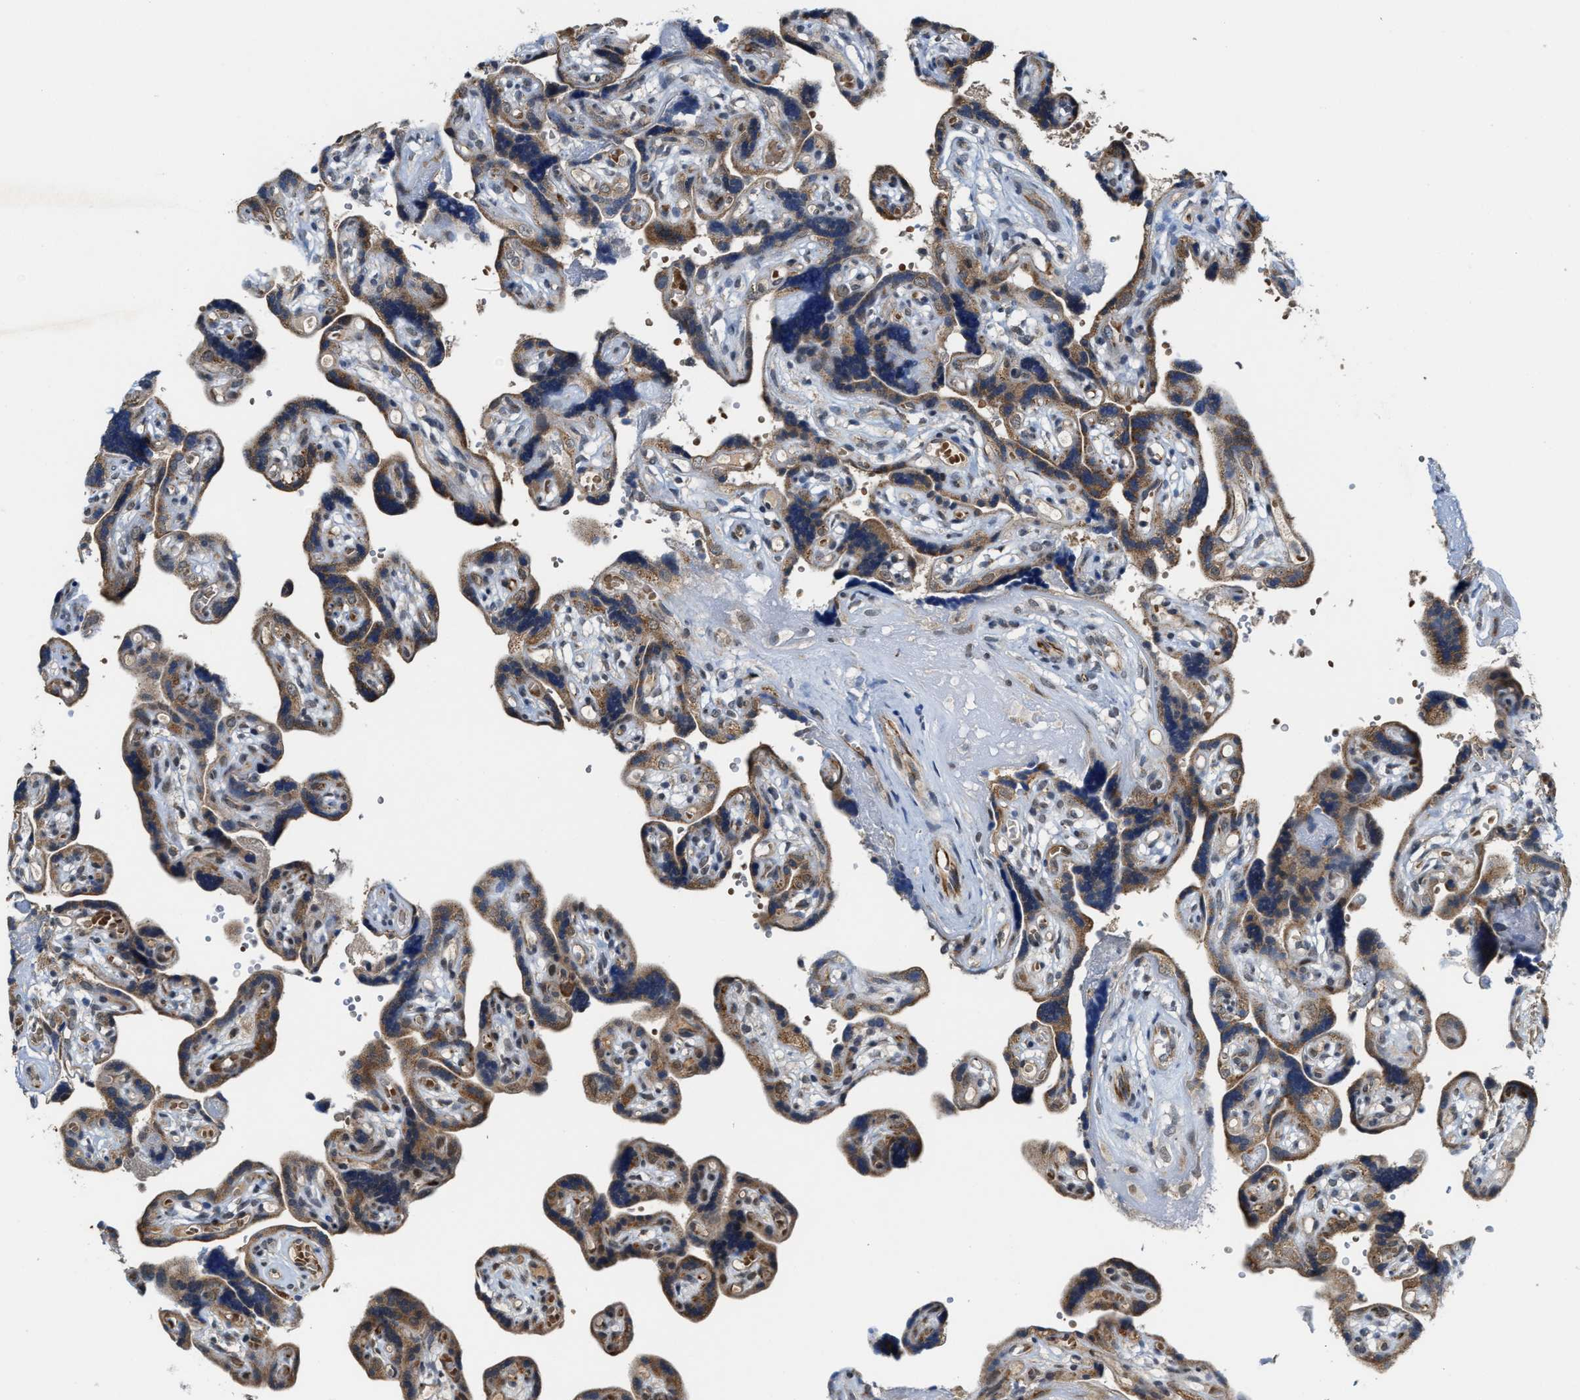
{"staining": {"intensity": "moderate", "quantity": ">75%", "location": "cytoplasmic/membranous"}, "tissue": "placenta", "cell_type": "Trophoblastic cells", "image_type": "normal", "snomed": [{"axis": "morphology", "description": "Normal tissue, NOS"}, {"axis": "topography", "description": "Placenta"}], "caption": "A histopathology image showing moderate cytoplasmic/membranous expression in about >75% of trophoblastic cells in unremarkable placenta, as visualized by brown immunohistochemical staining.", "gene": "KIF24", "patient": {"sex": "female", "age": 30}}